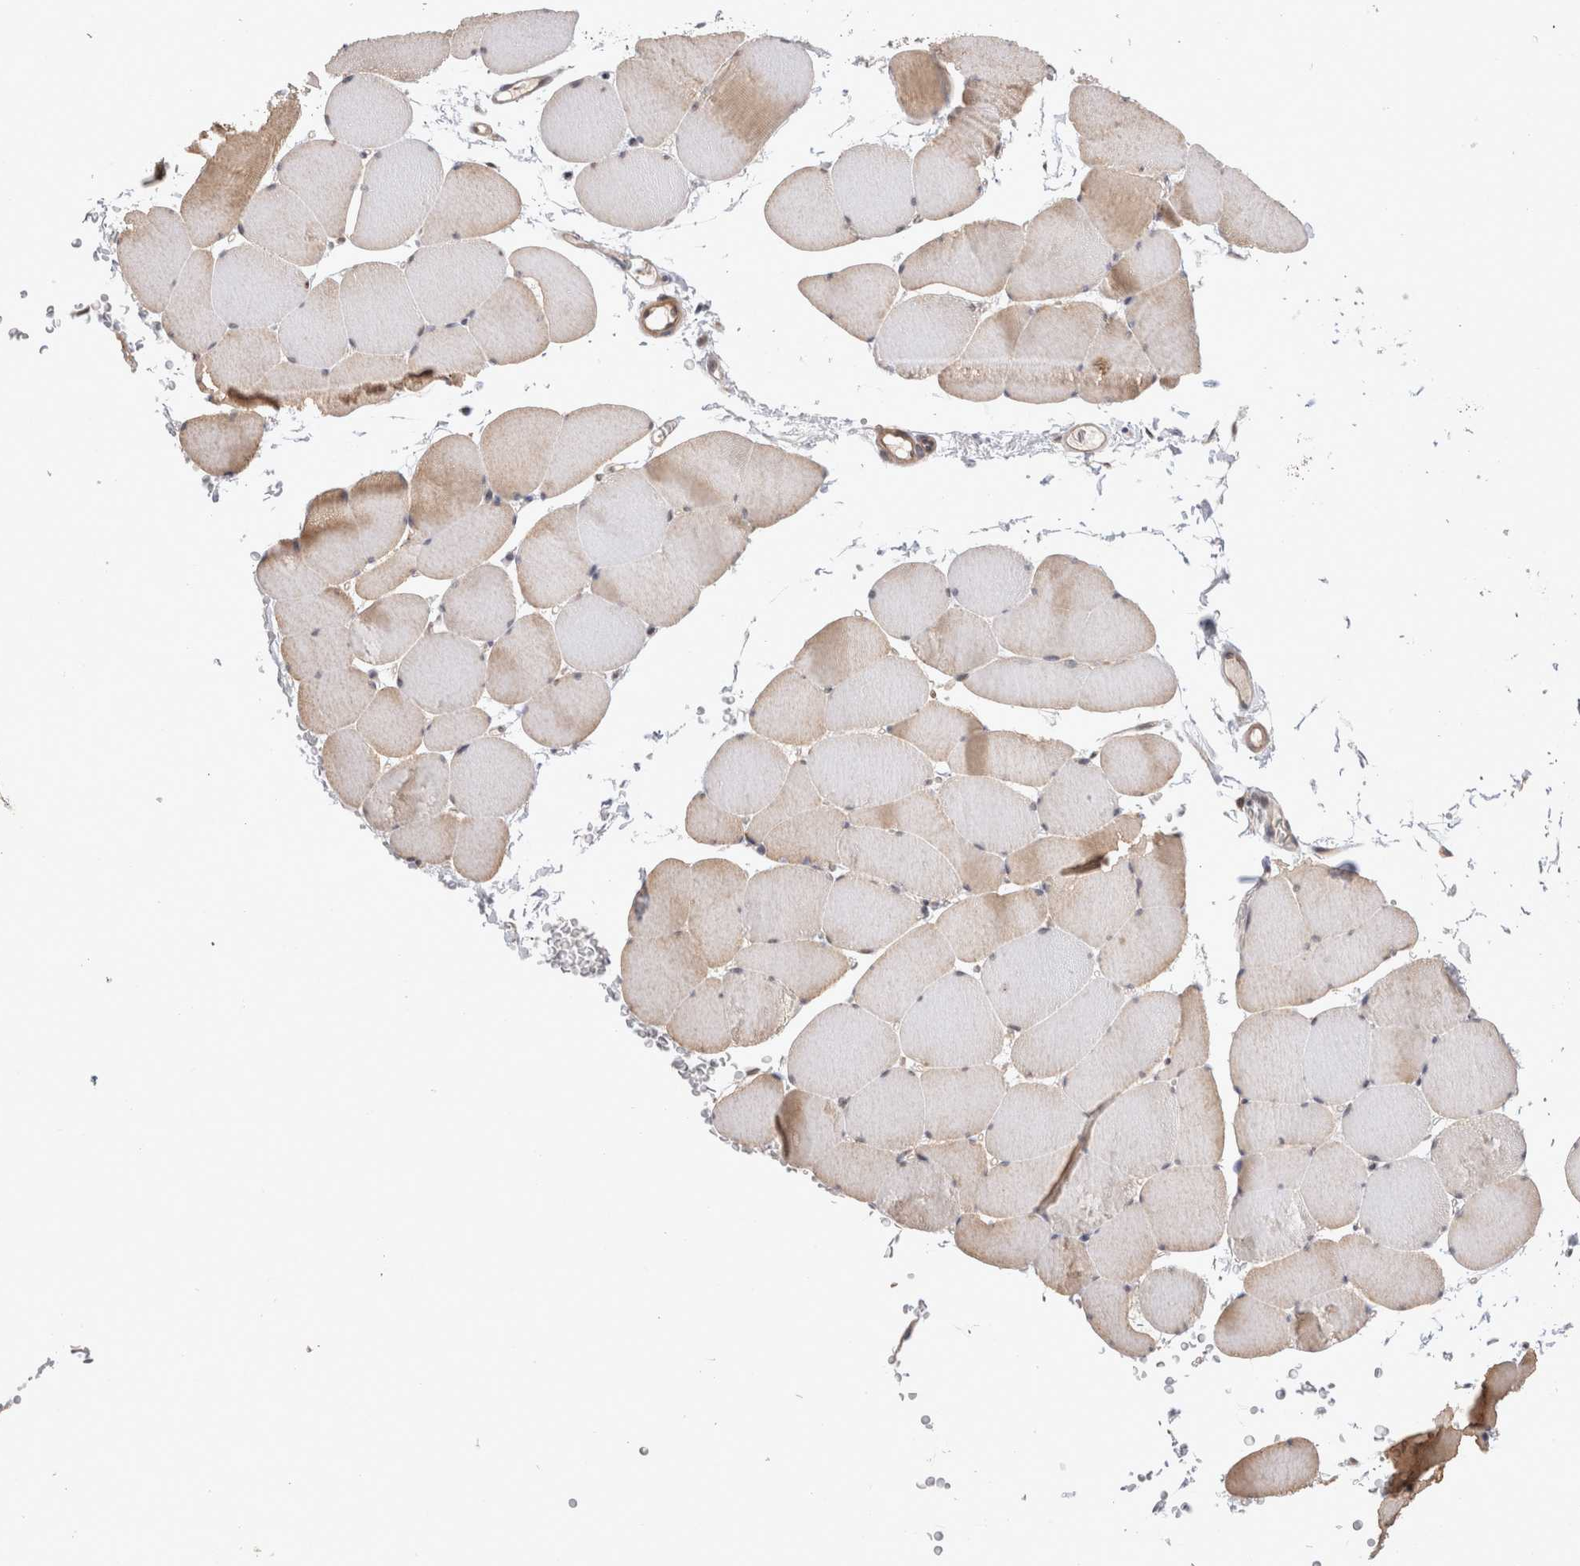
{"staining": {"intensity": "weak", "quantity": "25%-75%", "location": "cytoplasmic/membranous"}, "tissue": "skeletal muscle", "cell_type": "Myocytes", "image_type": "normal", "snomed": [{"axis": "morphology", "description": "Normal tissue, NOS"}, {"axis": "topography", "description": "Skeletal muscle"}], "caption": "Brown immunohistochemical staining in normal skeletal muscle demonstrates weak cytoplasmic/membranous expression in approximately 25%-75% of myocytes.", "gene": "HTT", "patient": {"sex": "male", "age": 62}}